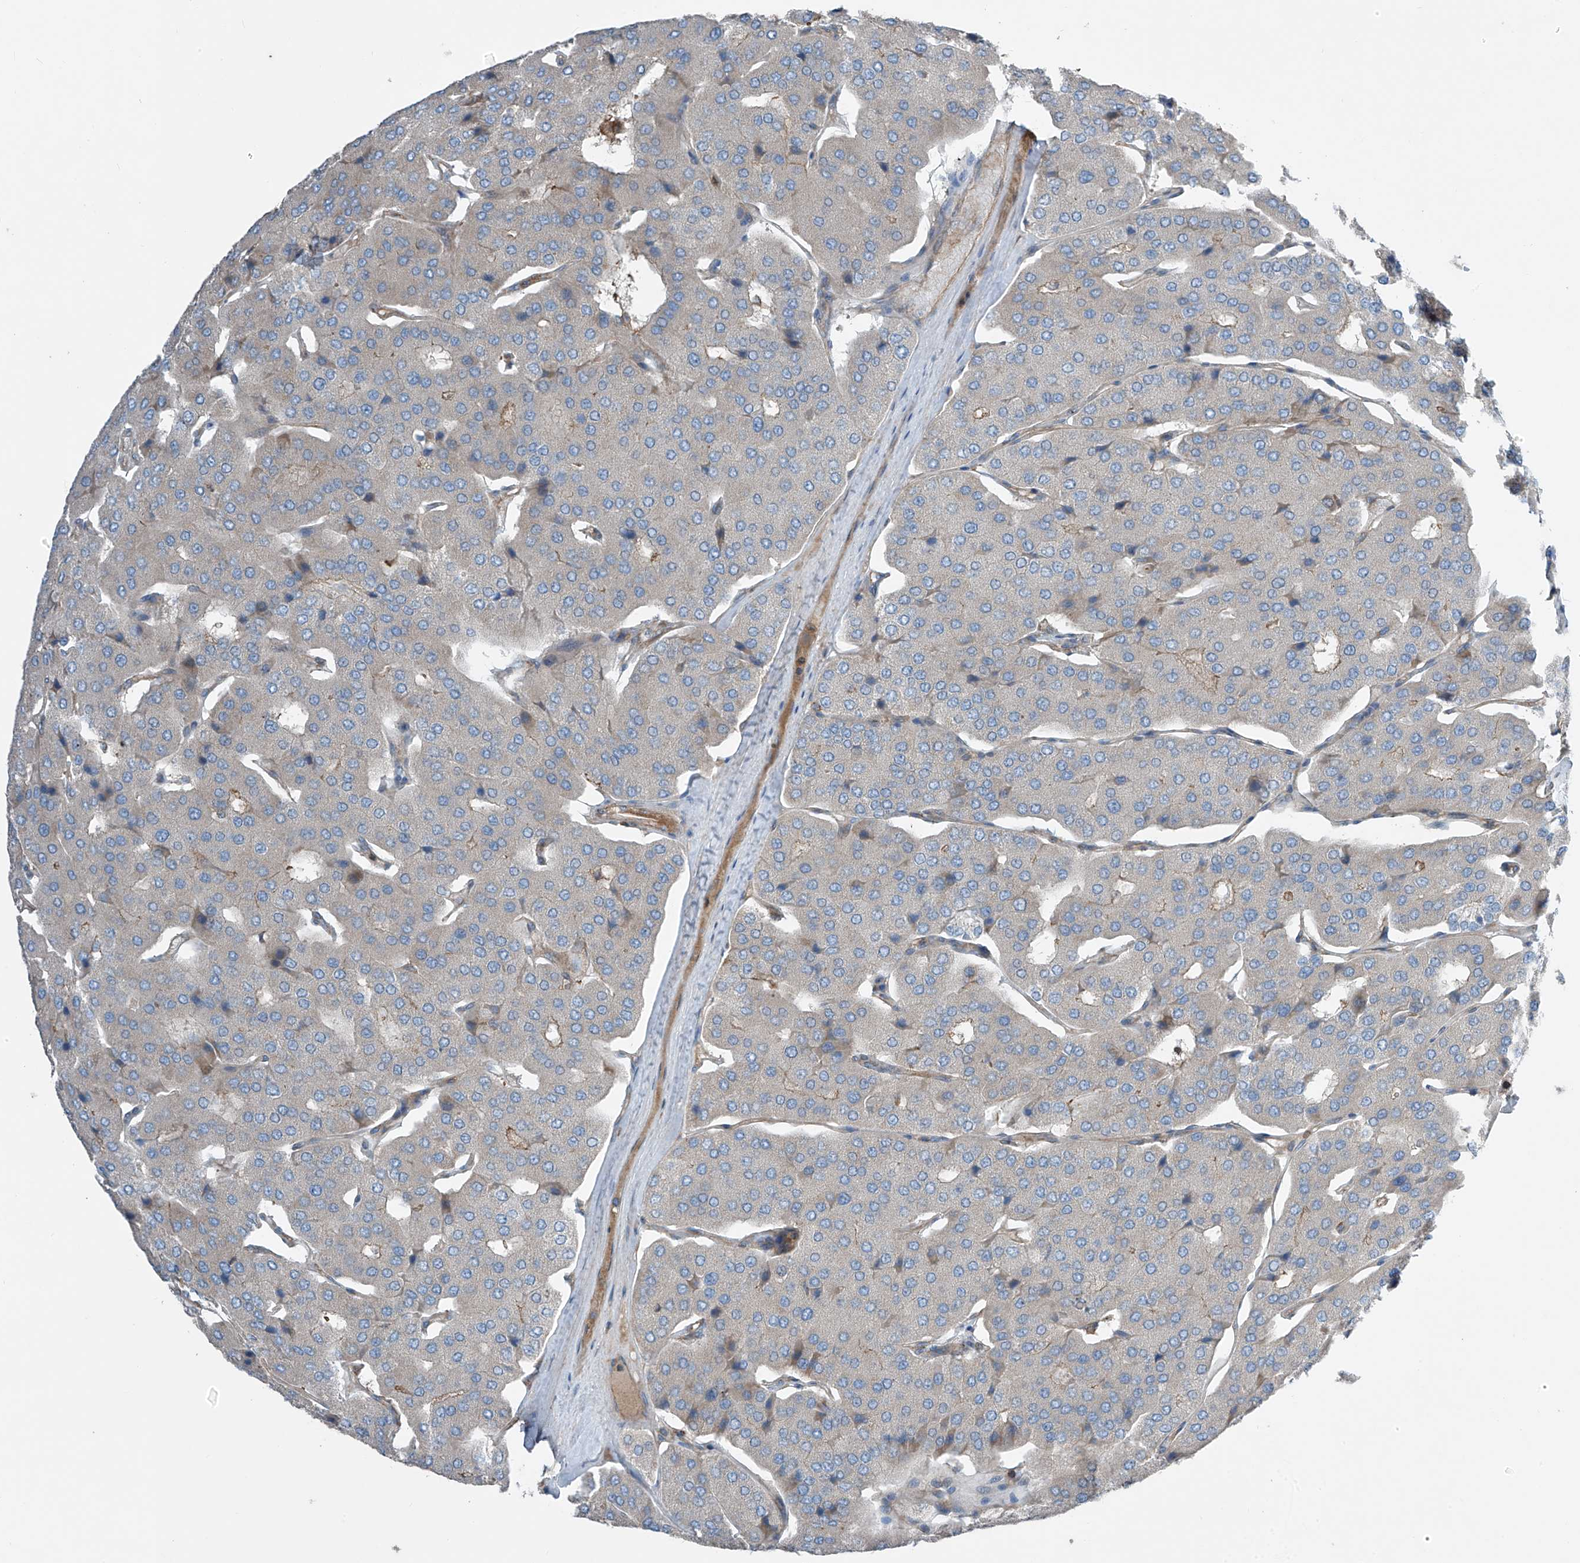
{"staining": {"intensity": "negative", "quantity": "none", "location": "none"}, "tissue": "parathyroid gland", "cell_type": "Glandular cells", "image_type": "normal", "snomed": [{"axis": "morphology", "description": "Normal tissue, NOS"}, {"axis": "morphology", "description": "Adenoma, NOS"}, {"axis": "topography", "description": "Parathyroid gland"}], "caption": "A photomicrograph of human parathyroid gland is negative for staining in glandular cells. (Immunohistochemistry (ihc), brightfield microscopy, high magnification).", "gene": "SLC1A5", "patient": {"sex": "female", "age": 86}}